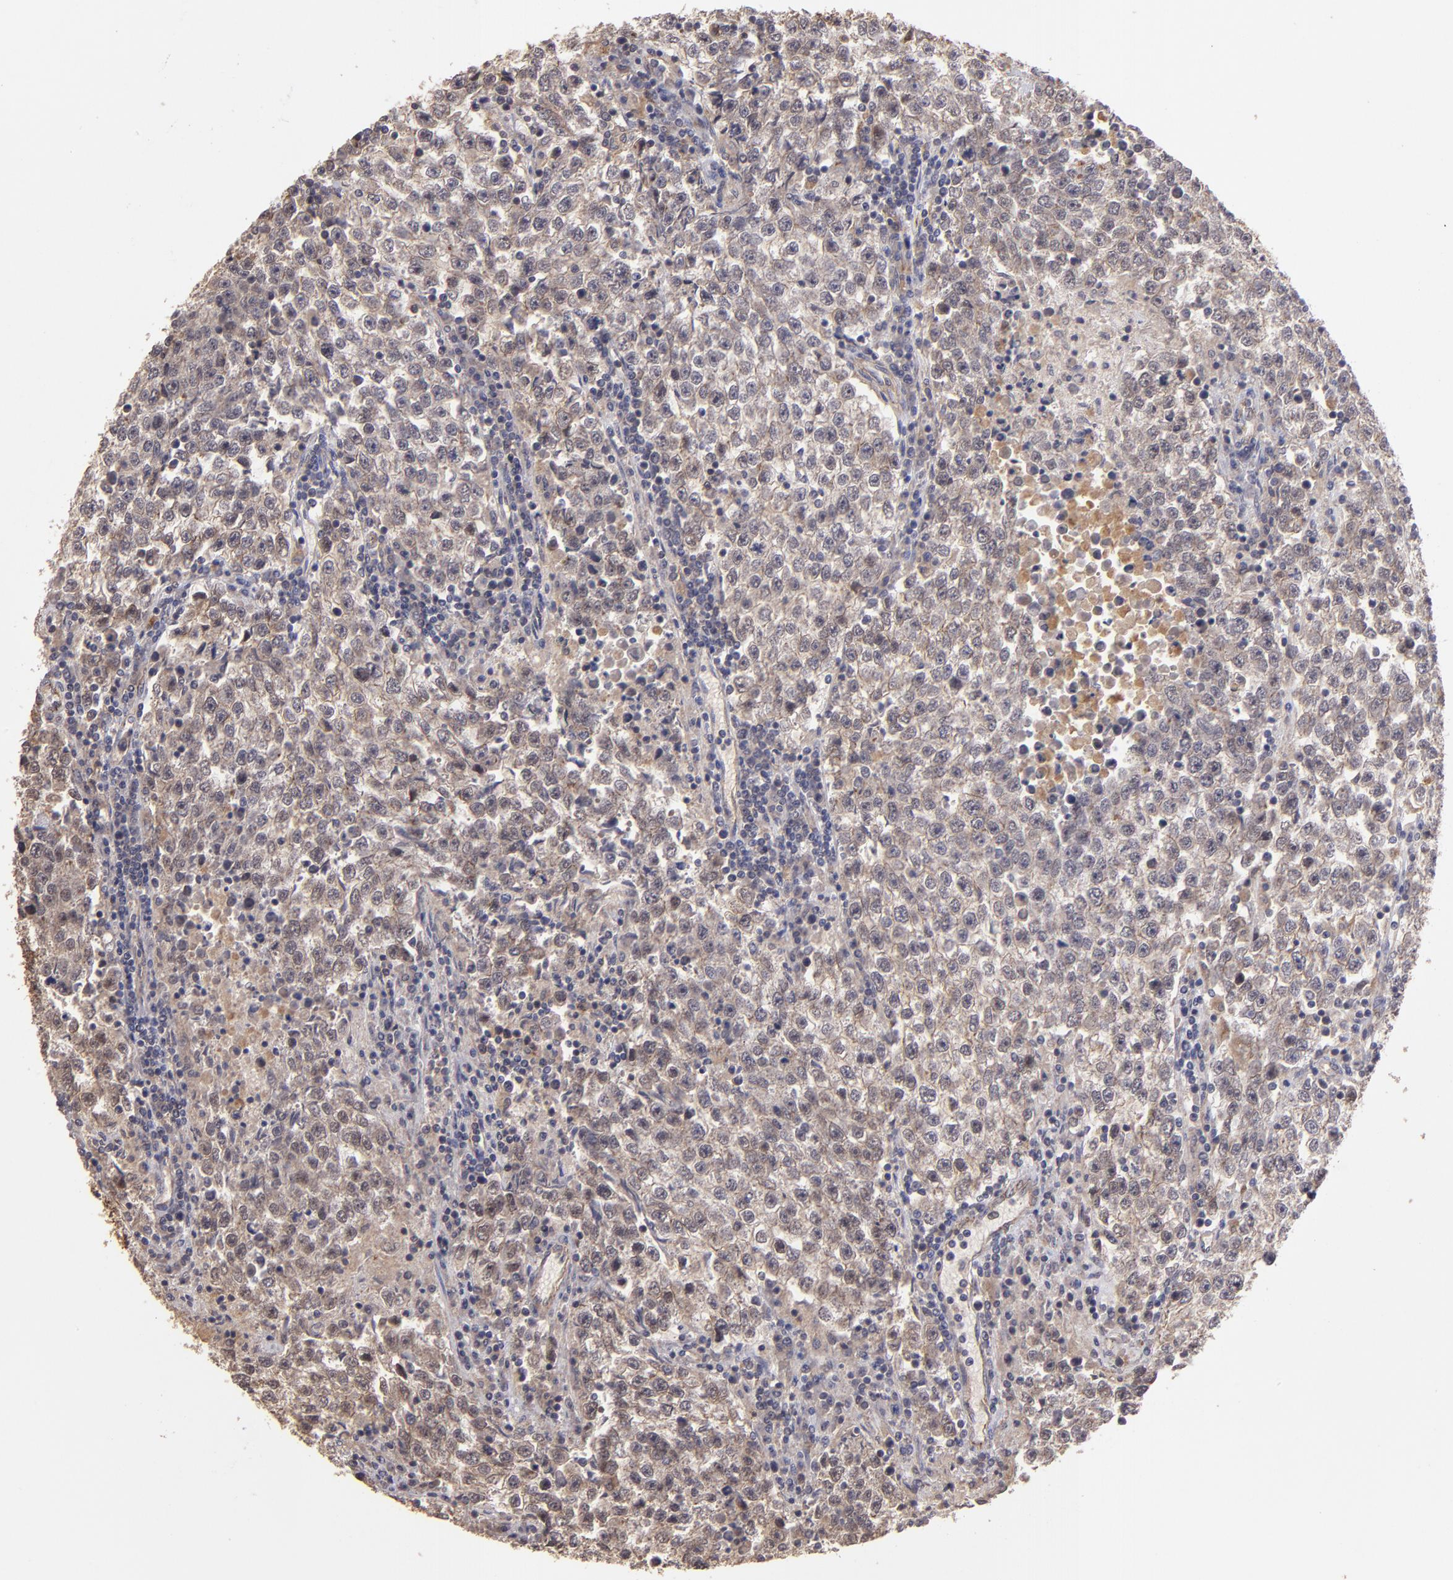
{"staining": {"intensity": "weak", "quantity": "25%-75%", "location": "cytoplasmic/membranous"}, "tissue": "testis cancer", "cell_type": "Tumor cells", "image_type": "cancer", "snomed": [{"axis": "morphology", "description": "Seminoma, NOS"}, {"axis": "topography", "description": "Testis"}], "caption": "Protein staining exhibits weak cytoplasmic/membranous positivity in about 25%-75% of tumor cells in testis cancer.", "gene": "SIPA1L1", "patient": {"sex": "male", "age": 36}}